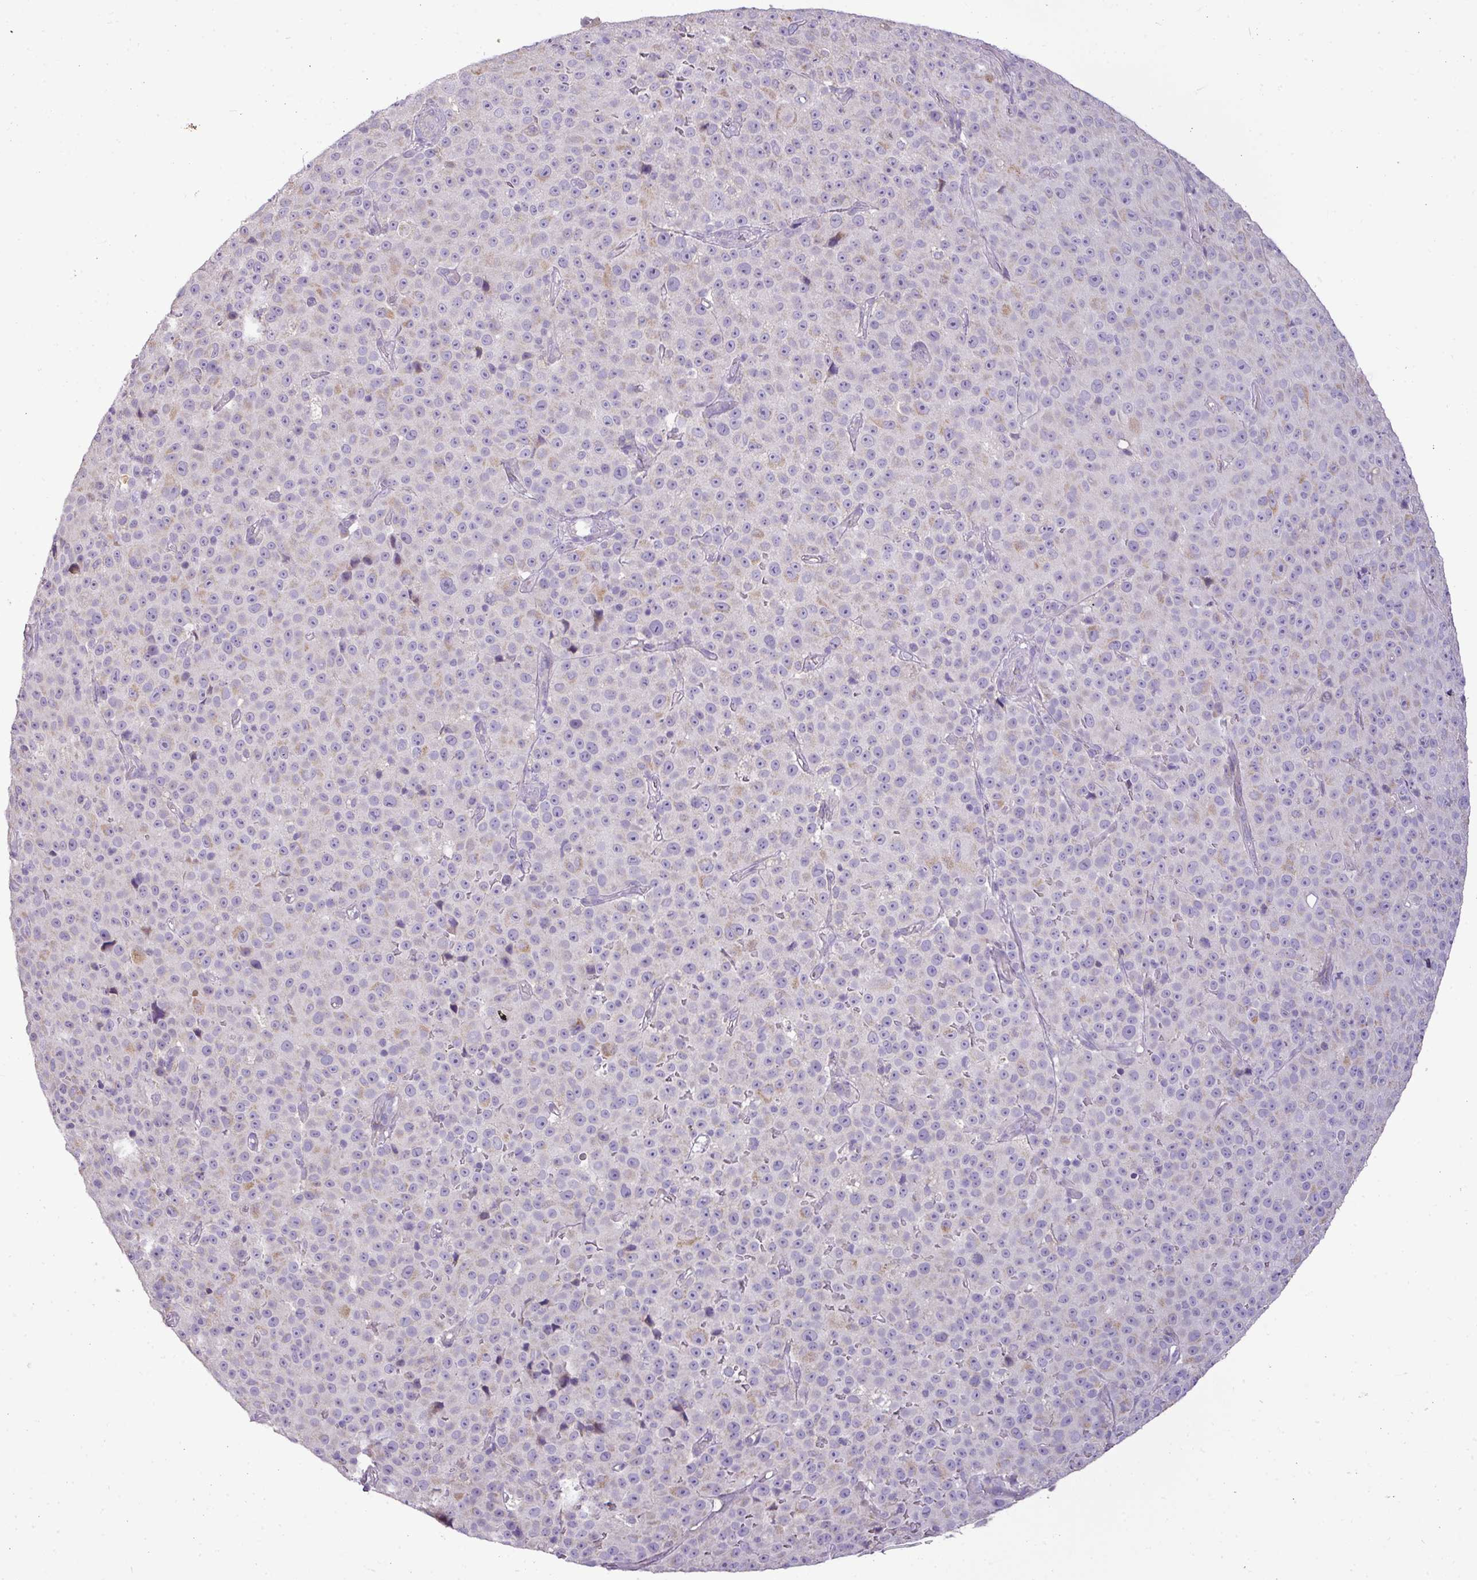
{"staining": {"intensity": "weak", "quantity": "<25%", "location": "cytoplasmic/membranous"}, "tissue": "melanoma", "cell_type": "Tumor cells", "image_type": "cancer", "snomed": [{"axis": "morphology", "description": "Malignant melanoma, Metastatic site"}, {"axis": "topography", "description": "Skin"}, {"axis": "topography", "description": "Lymph node"}], "caption": "The histopathology image exhibits no significant positivity in tumor cells of malignant melanoma (metastatic site).", "gene": "BRINP2", "patient": {"sex": "male", "age": 66}}